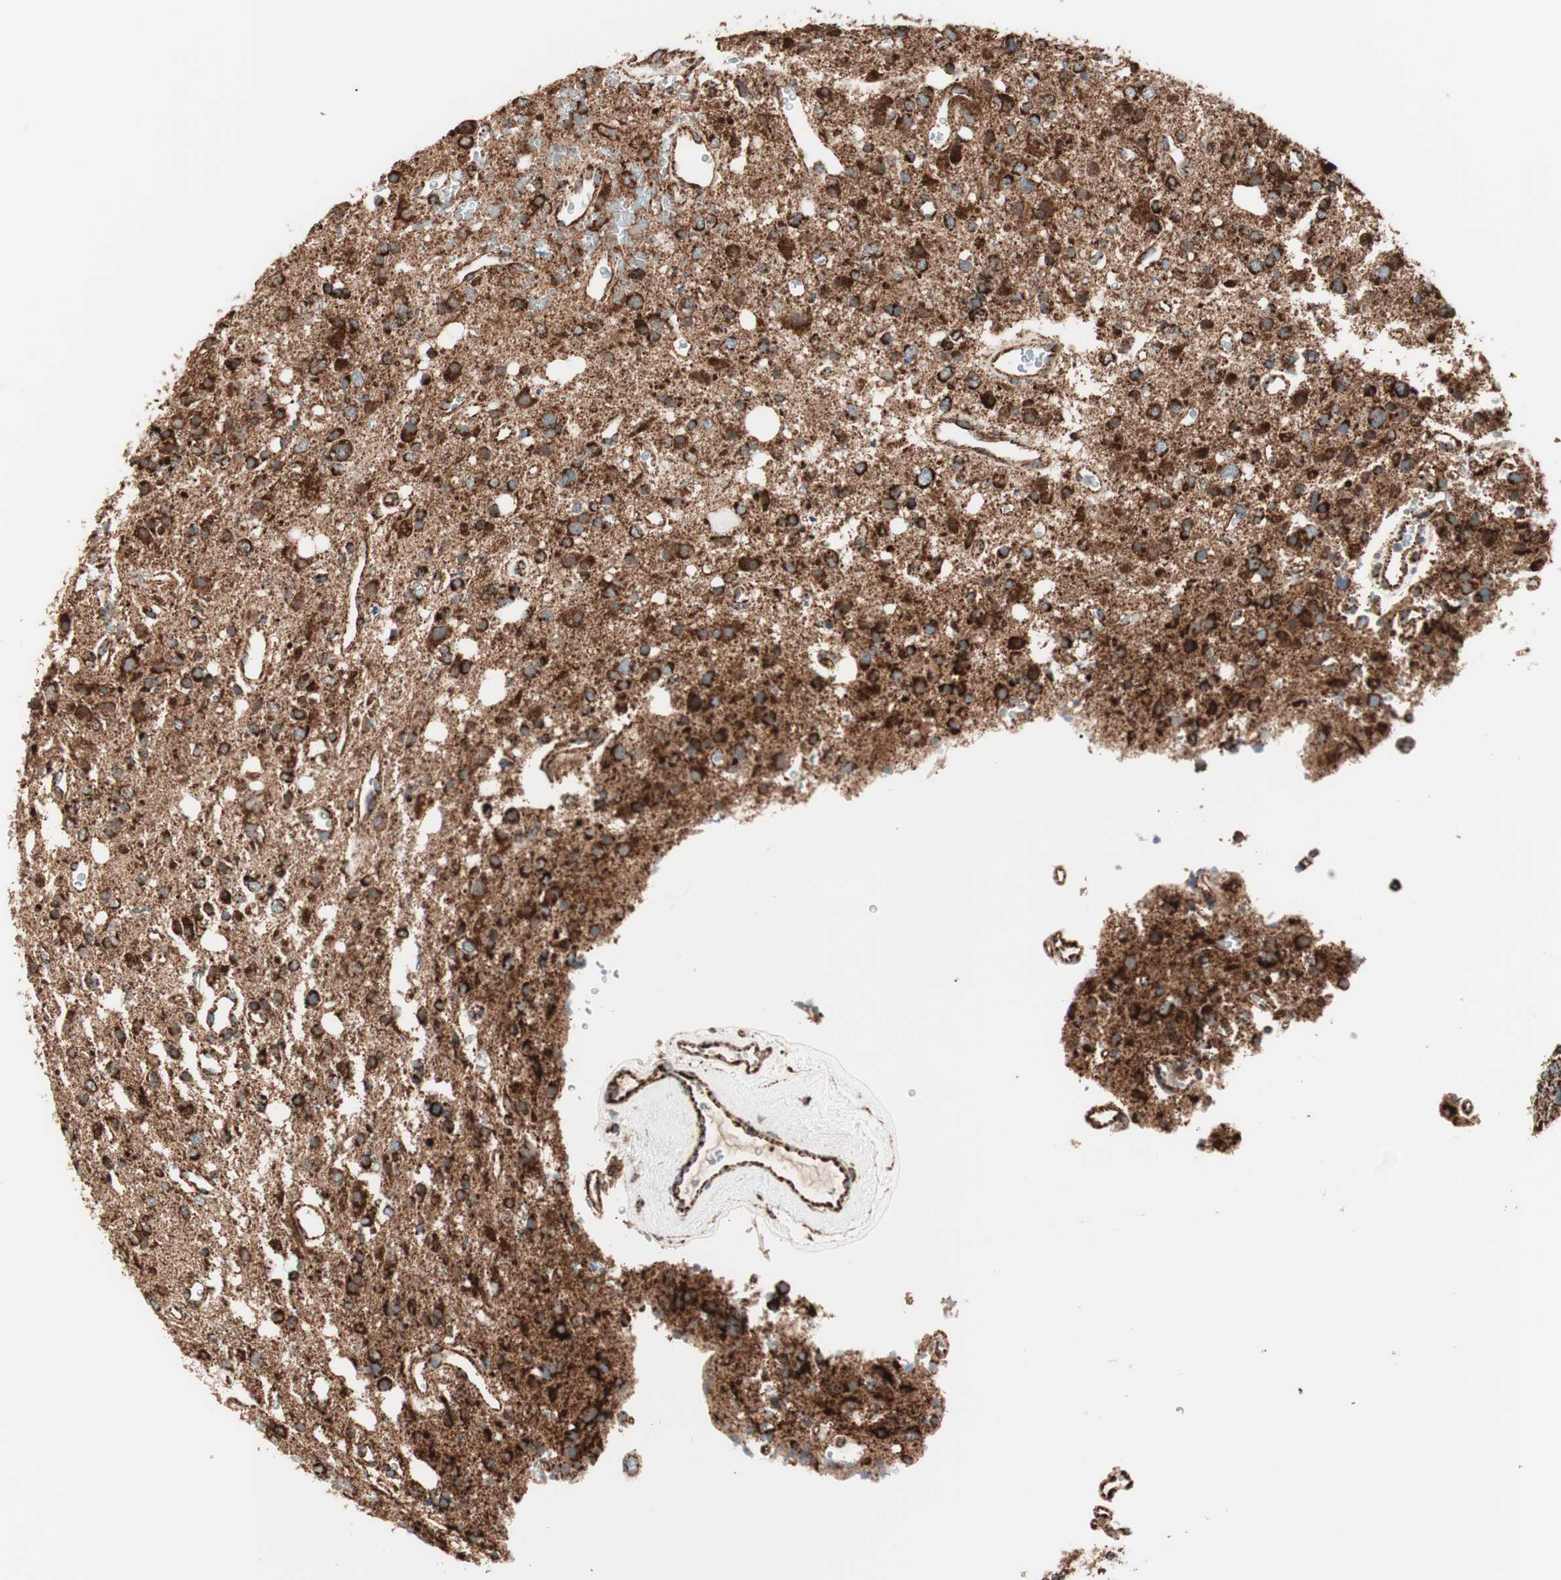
{"staining": {"intensity": "strong", "quantity": ">75%", "location": "cytoplasmic/membranous"}, "tissue": "glioma", "cell_type": "Tumor cells", "image_type": "cancer", "snomed": [{"axis": "morphology", "description": "Glioma, malignant, High grade"}, {"axis": "topography", "description": "Brain"}], "caption": "High-magnification brightfield microscopy of glioma stained with DAB (3,3'-diaminobenzidine) (brown) and counterstained with hematoxylin (blue). tumor cells exhibit strong cytoplasmic/membranous staining is present in about>75% of cells. The staining was performed using DAB (3,3'-diaminobenzidine), with brown indicating positive protein expression. Nuclei are stained blue with hematoxylin.", "gene": "TOMM22", "patient": {"sex": "male", "age": 47}}